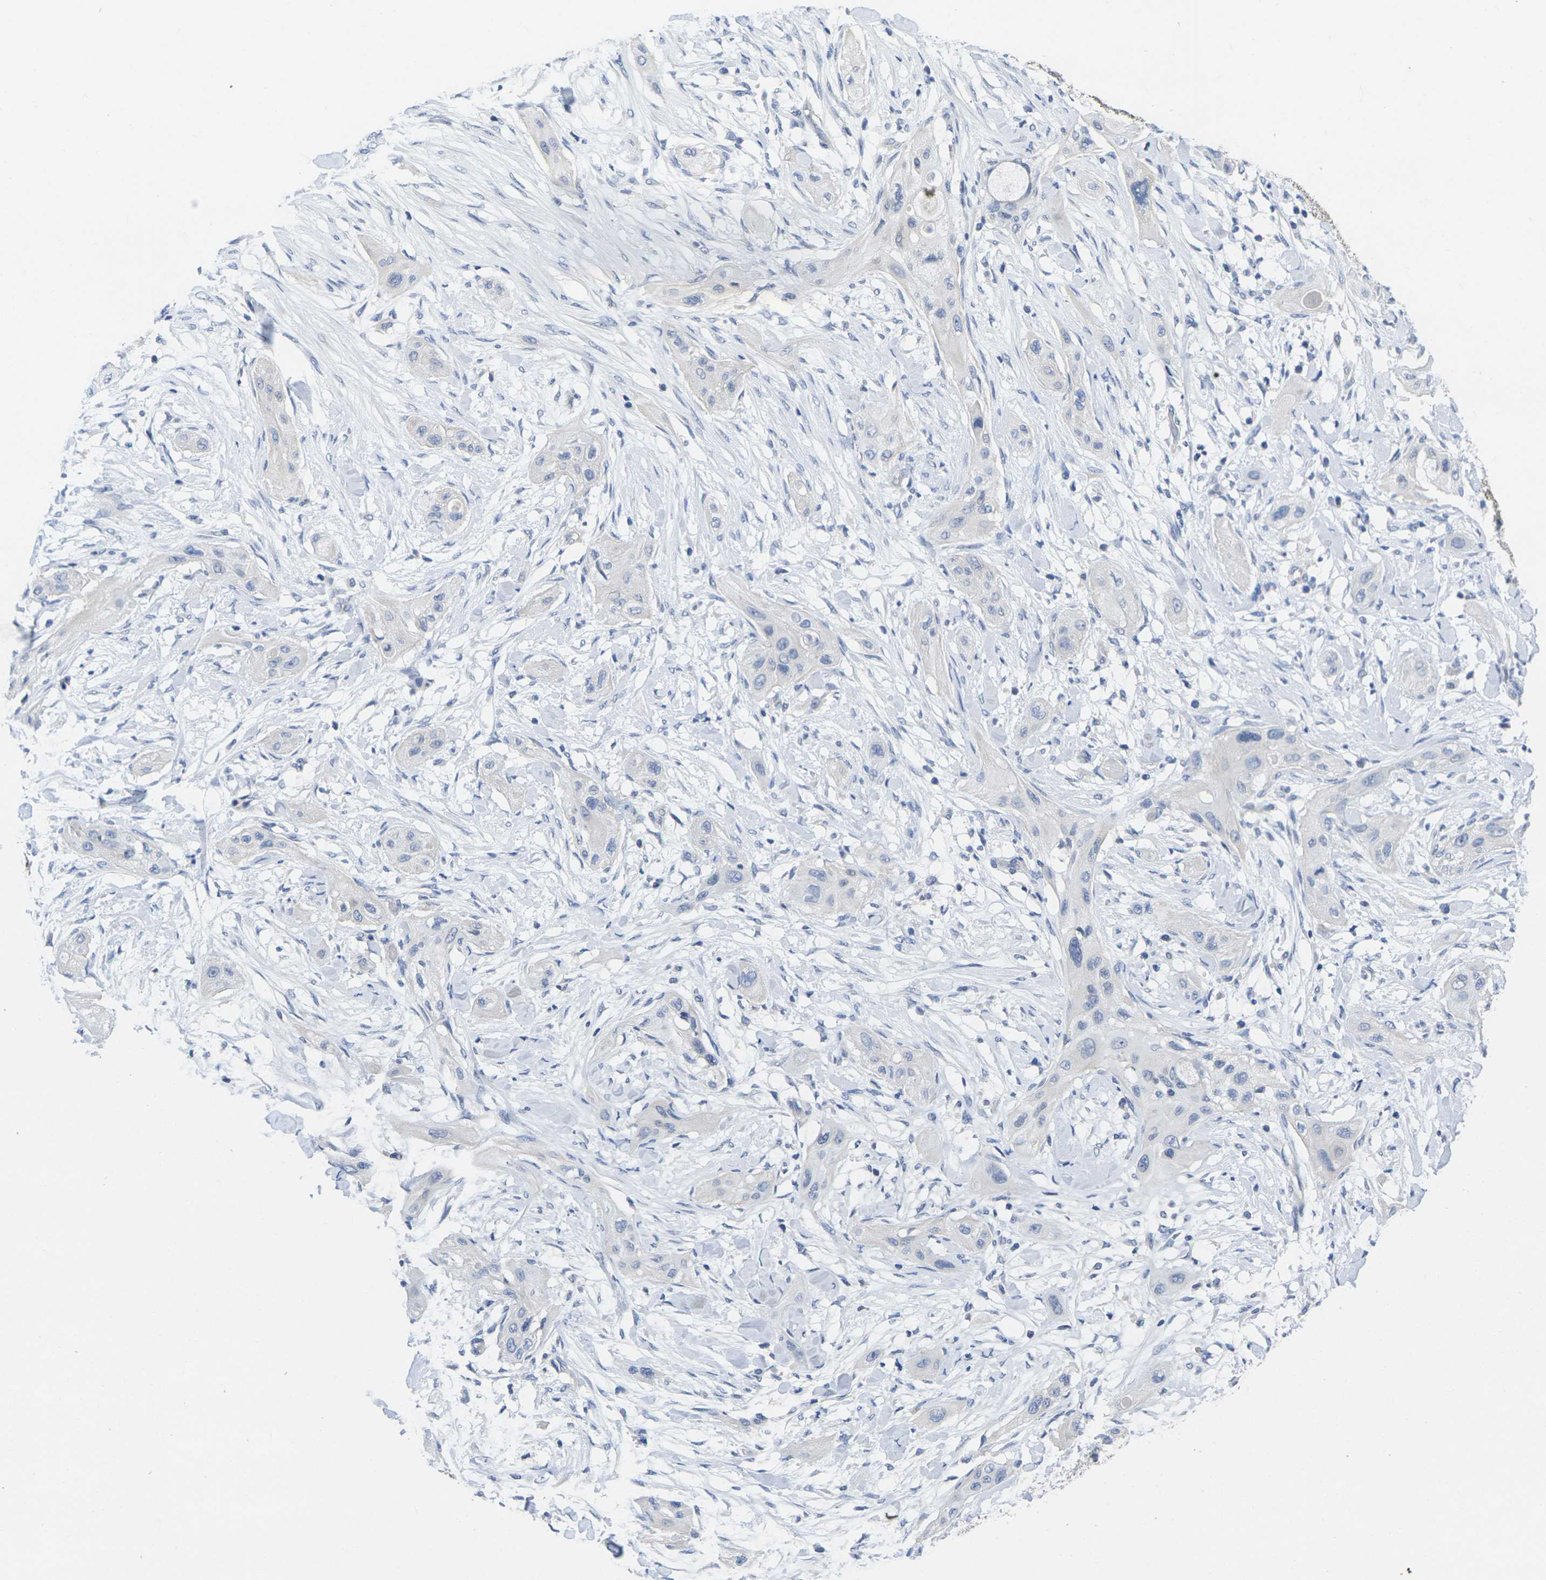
{"staining": {"intensity": "negative", "quantity": "none", "location": "none"}, "tissue": "lung cancer", "cell_type": "Tumor cells", "image_type": "cancer", "snomed": [{"axis": "morphology", "description": "Squamous cell carcinoma, NOS"}, {"axis": "topography", "description": "Lung"}], "caption": "High magnification brightfield microscopy of lung cancer stained with DAB (brown) and counterstained with hematoxylin (blue): tumor cells show no significant expression.", "gene": "TNNI3", "patient": {"sex": "female", "age": 47}}